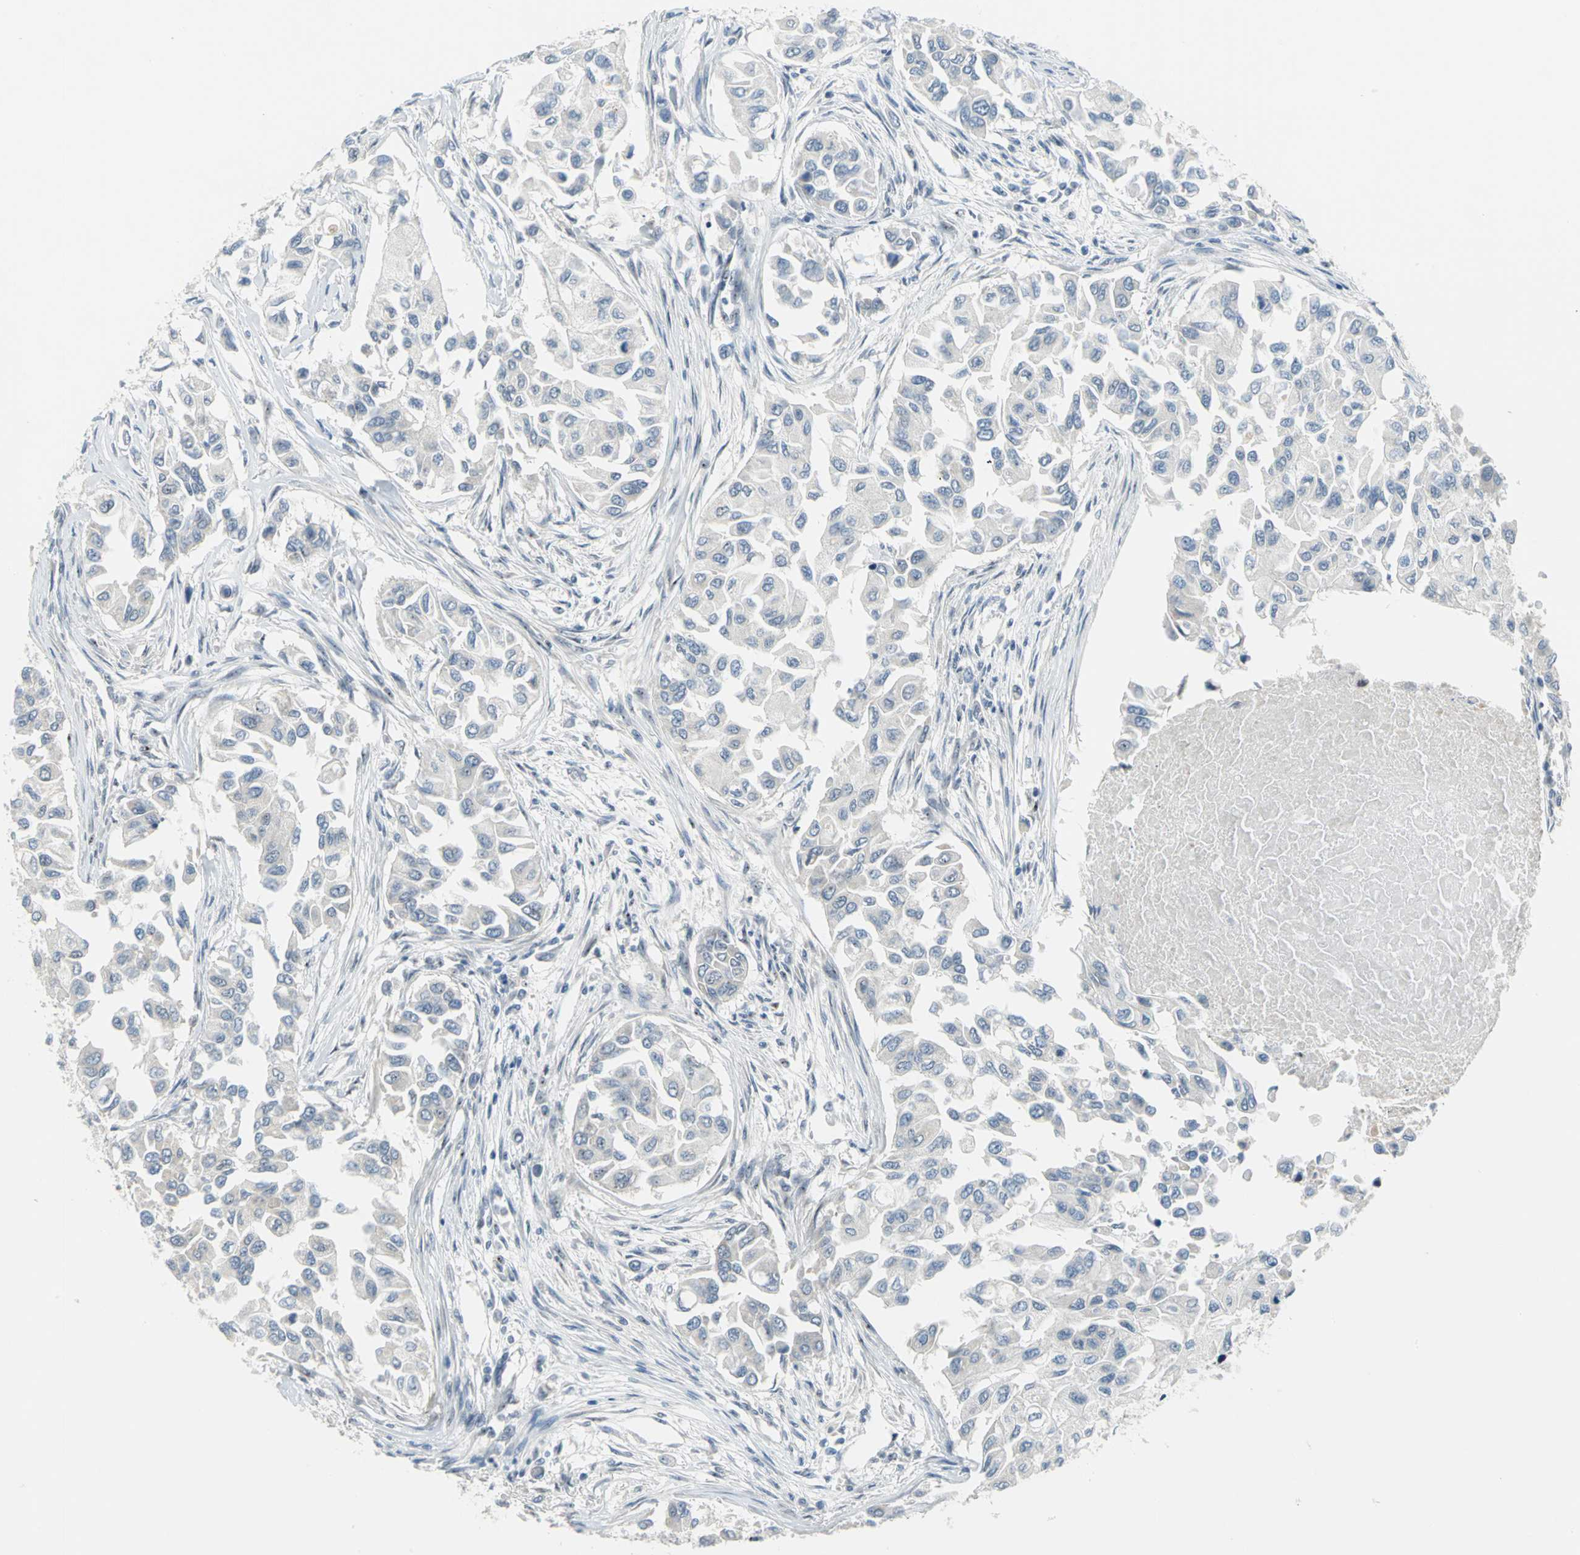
{"staining": {"intensity": "moderate", "quantity": "<25%", "location": "nuclear"}, "tissue": "breast cancer", "cell_type": "Tumor cells", "image_type": "cancer", "snomed": [{"axis": "morphology", "description": "Normal tissue, NOS"}, {"axis": "morphology", "description": "Duct carcinoma"}, {"axis": "topography", "description": "Breast"}], "caption": "Human breast cancer stained for a protein (brown) reveals moderate nuclear positive positivity in about <25% of tumor cells.", "gene": "MYBBP1A", "patient": {"sex": "female", "age": 49}}